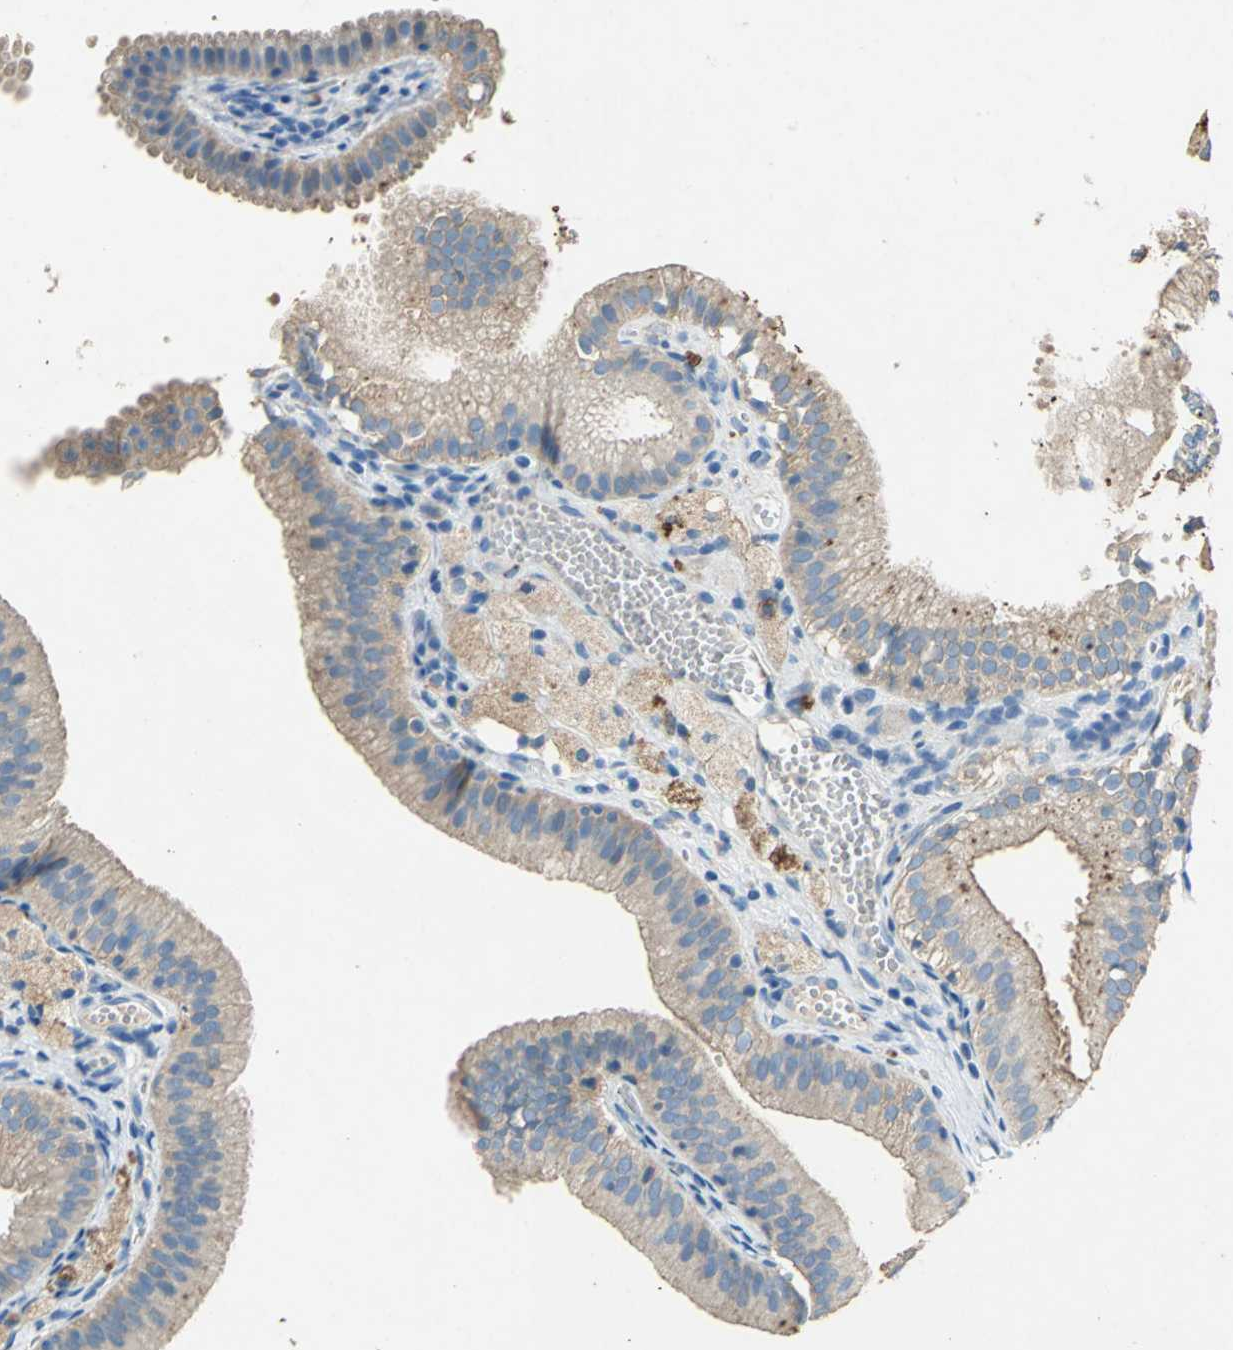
{"staining": {"intensity": "weak", "quantity": ">75%", "location": "cytoplasmic/membranous"}, "tissue": "gallbladder", "cell_type": "Glandular cells", "image_type": "normal", "snomed": [{"axis": "morphology", "description": "Normal tissue, NOS"}, {"axis": "topography", "description": "Gallbladder"}], "caption": "Glandular cells demonstrate weak cytoplasmic/membranous expression in about >75% of cells in benign gallbladder. Using DAB (brown) and hematoxylin (blue) stains, captured at high magnification using brightfield microscopy.", "gene": "ADAMTS5", "patient": {"sex": "female", "age": 24}}